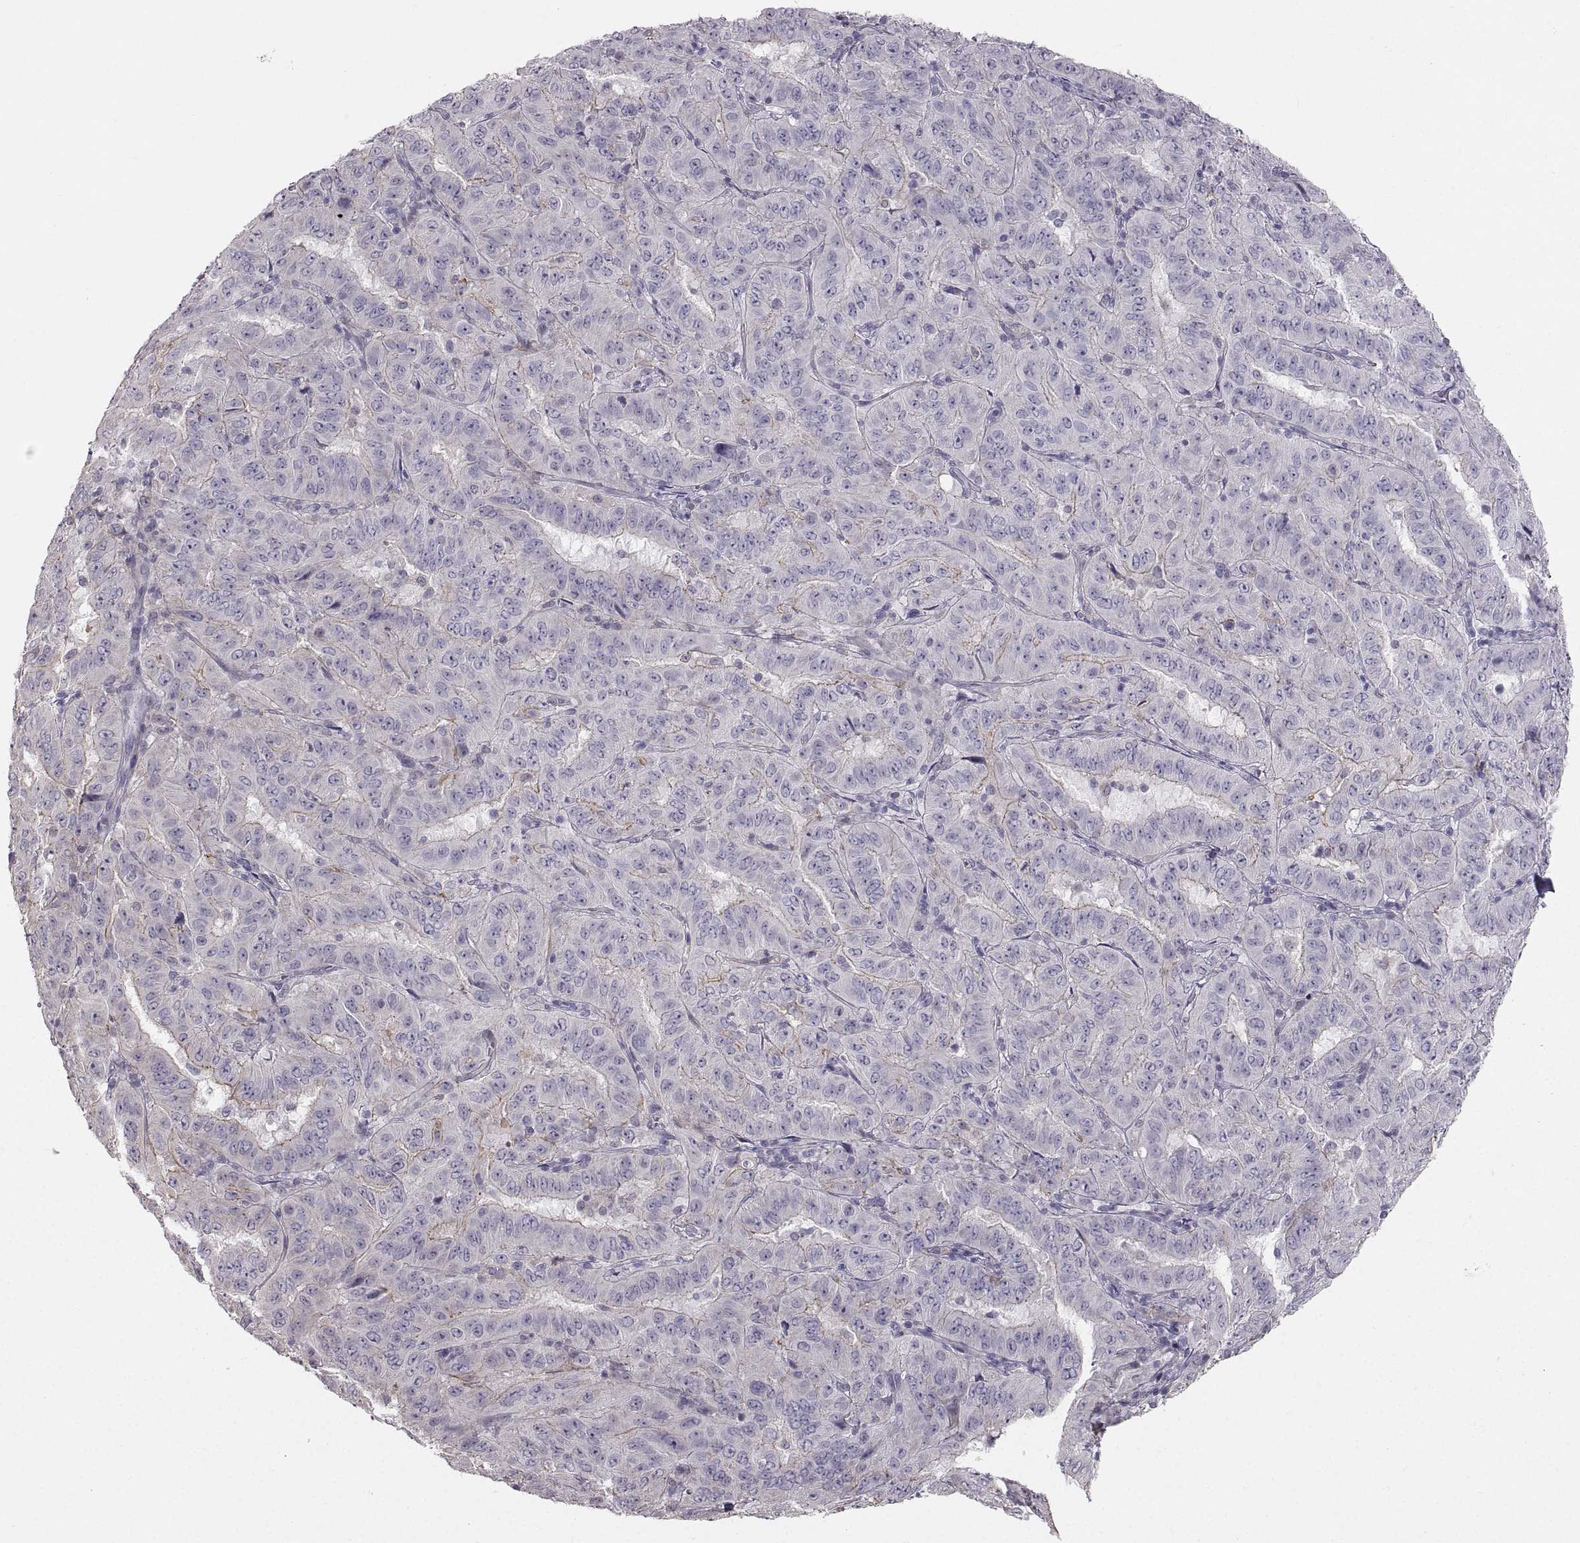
{"staining": {"intensity": "weak", "quantity": "25%-75%", "location": "cytoplasmic/membranous"}, "tissue": "pancreatic cancer", "cell_type": "Tumor cells", "image_type": "cancer", "snomed": [{"axis": "morphology", "description": "Adenocarcinoma, NOS"}, {"axis": "topography", "description": "Pancreas"}], "caption": "A micrograph of human pancreatic adenocarcinoma stained for a protein shows weak cytoplasmic/membranous brown staining in tumor cells.", "gene": "ZNF185", "patient": {"sex": "male", "age": 63}}